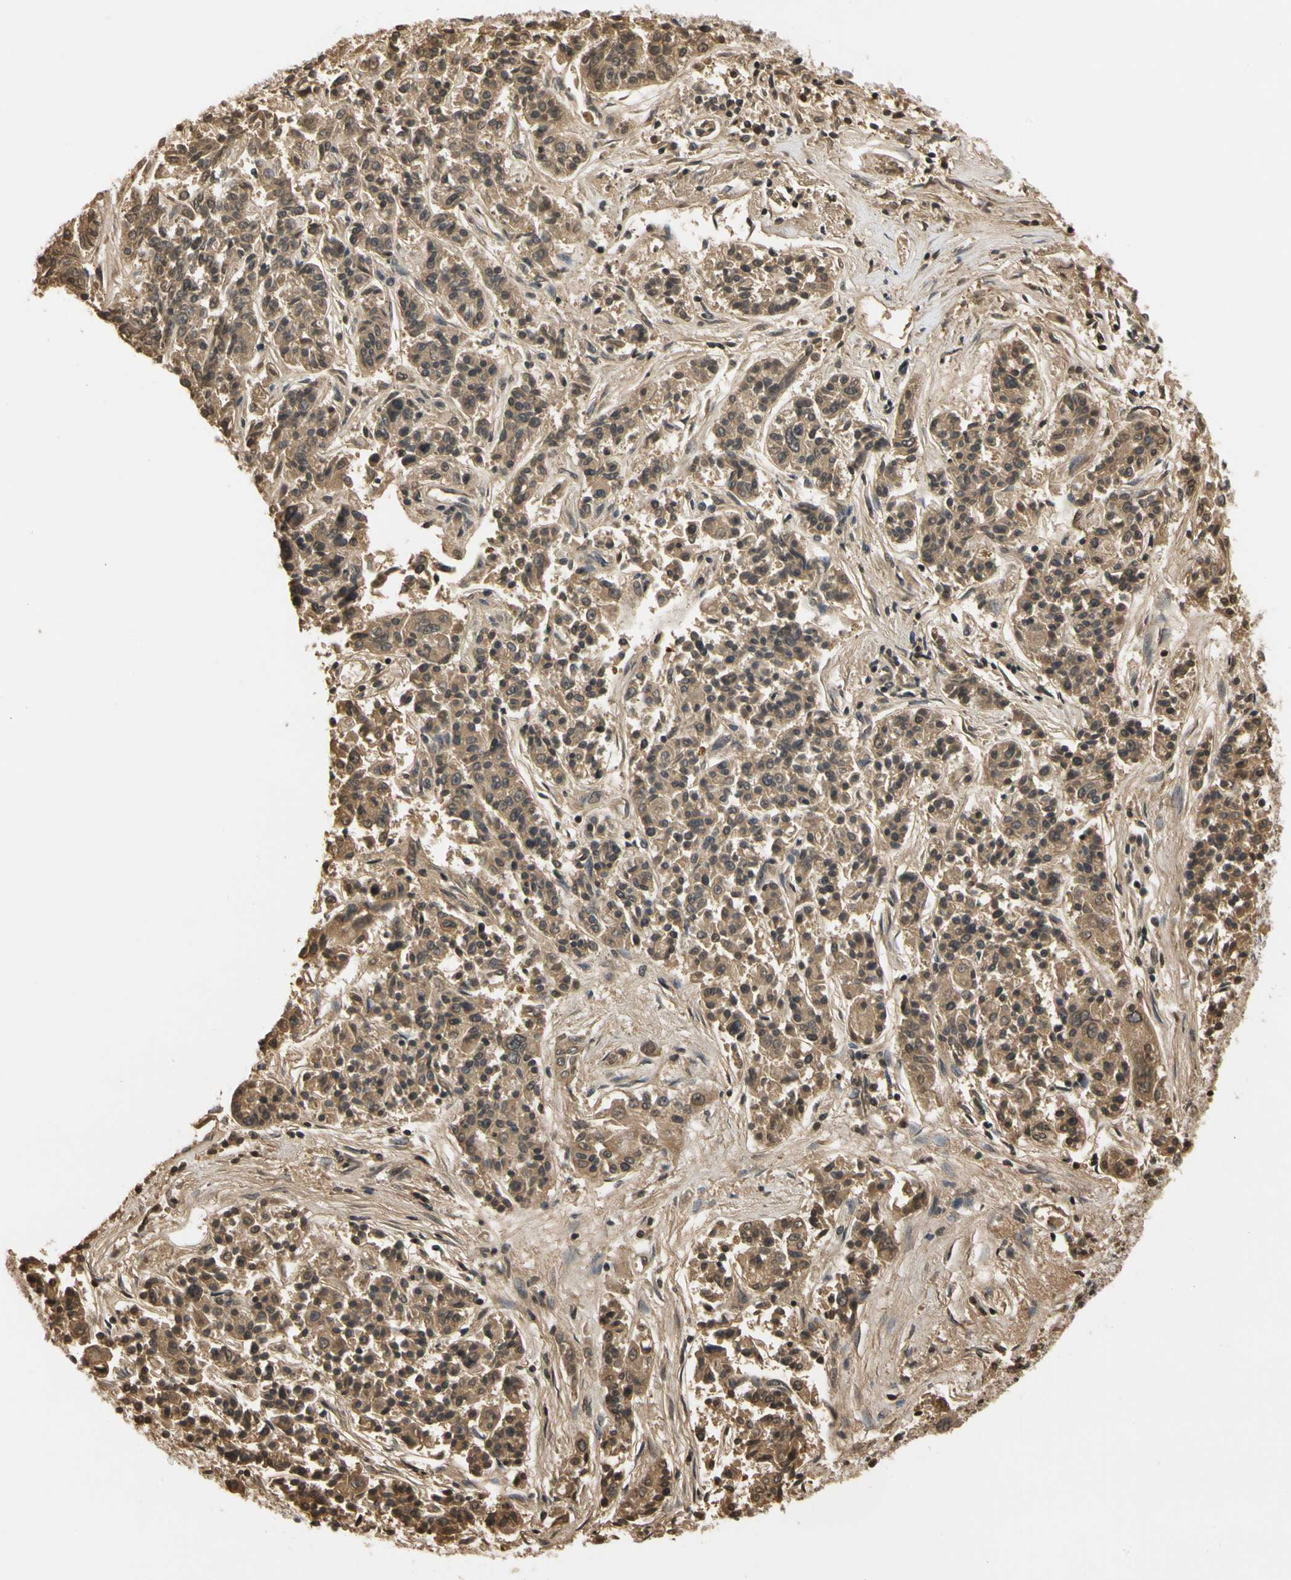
{"staining": {"intensity": "moderate", "quantity": ">75%", "location": "cytoplasmic/membranous"}, "tissue": "lung cancer", "cell_type": "Tumor cells", "image_type": "cancer", "snomed": [{"axis": "morphology", "description": "Adenocarcinoma, NOS"}, {"axis": "topography", "description": "Lung"}], "caption": "A brown stain highlights moderate cytoplasmic/membranous expression of a protein in lung cancer tumor cells. (IHC, brightfield microscopy, high magnification).", "gene": "SOD1", "patient": {"sex": "male", "age": 84}}